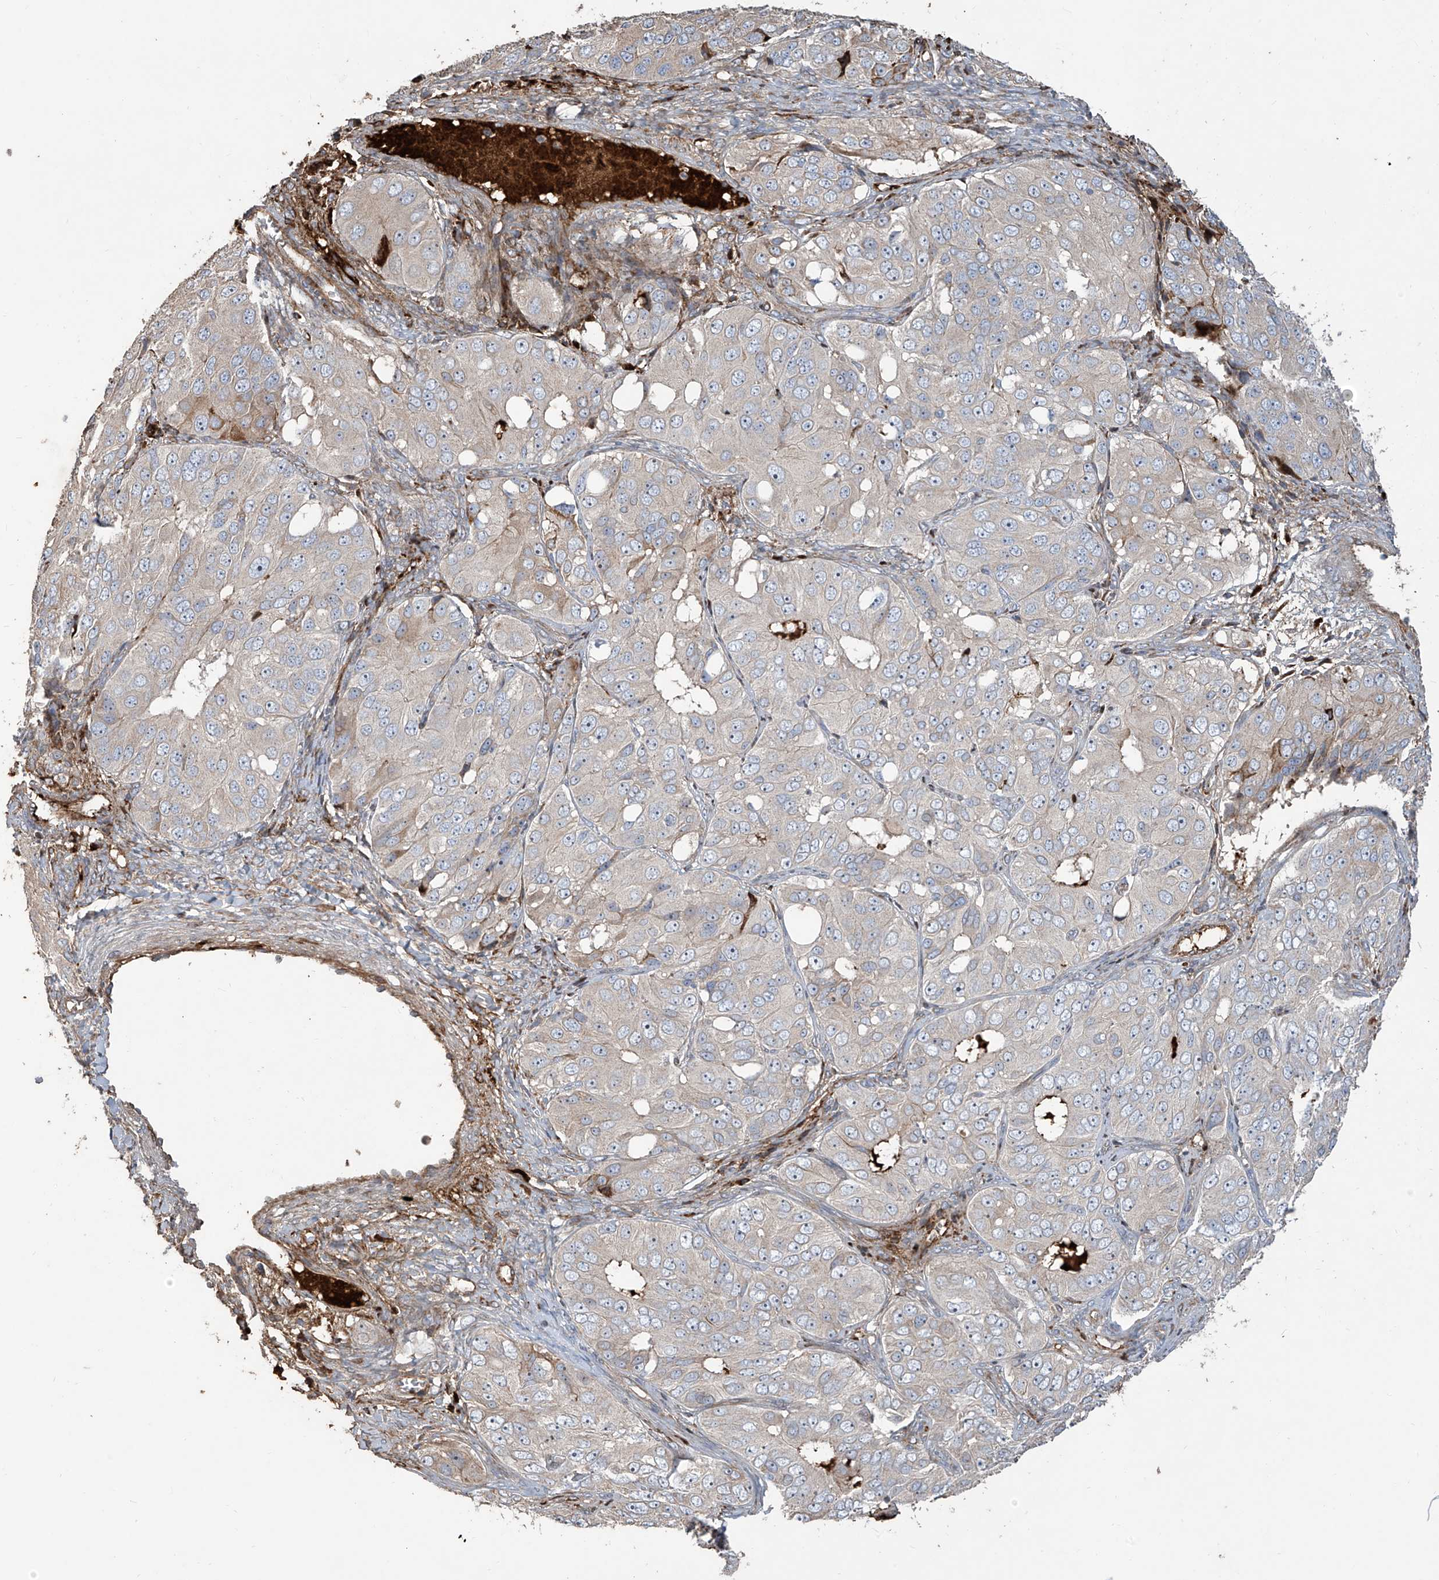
{"staining": {"intensity": "weak", "quantity": "<25%", "location": "cytoplasmic/membranous"}, "tissue": "ovarian cancer", "cell_type": "Tumor cells", "image_type": "cancer", "snomed": [{"axis": "morphology", "description": "Carcinoma, endometroid"}, {"axis": "topography", "description": "Ovary"}], "caption": "IHC micrograph of human ovarian cancer (endometroid carcinoma) stained for a protein (brown), which displays no staining in tumor cells.", "gene": "ABTB1", "patient": {"sex": "female", "age": 51}}